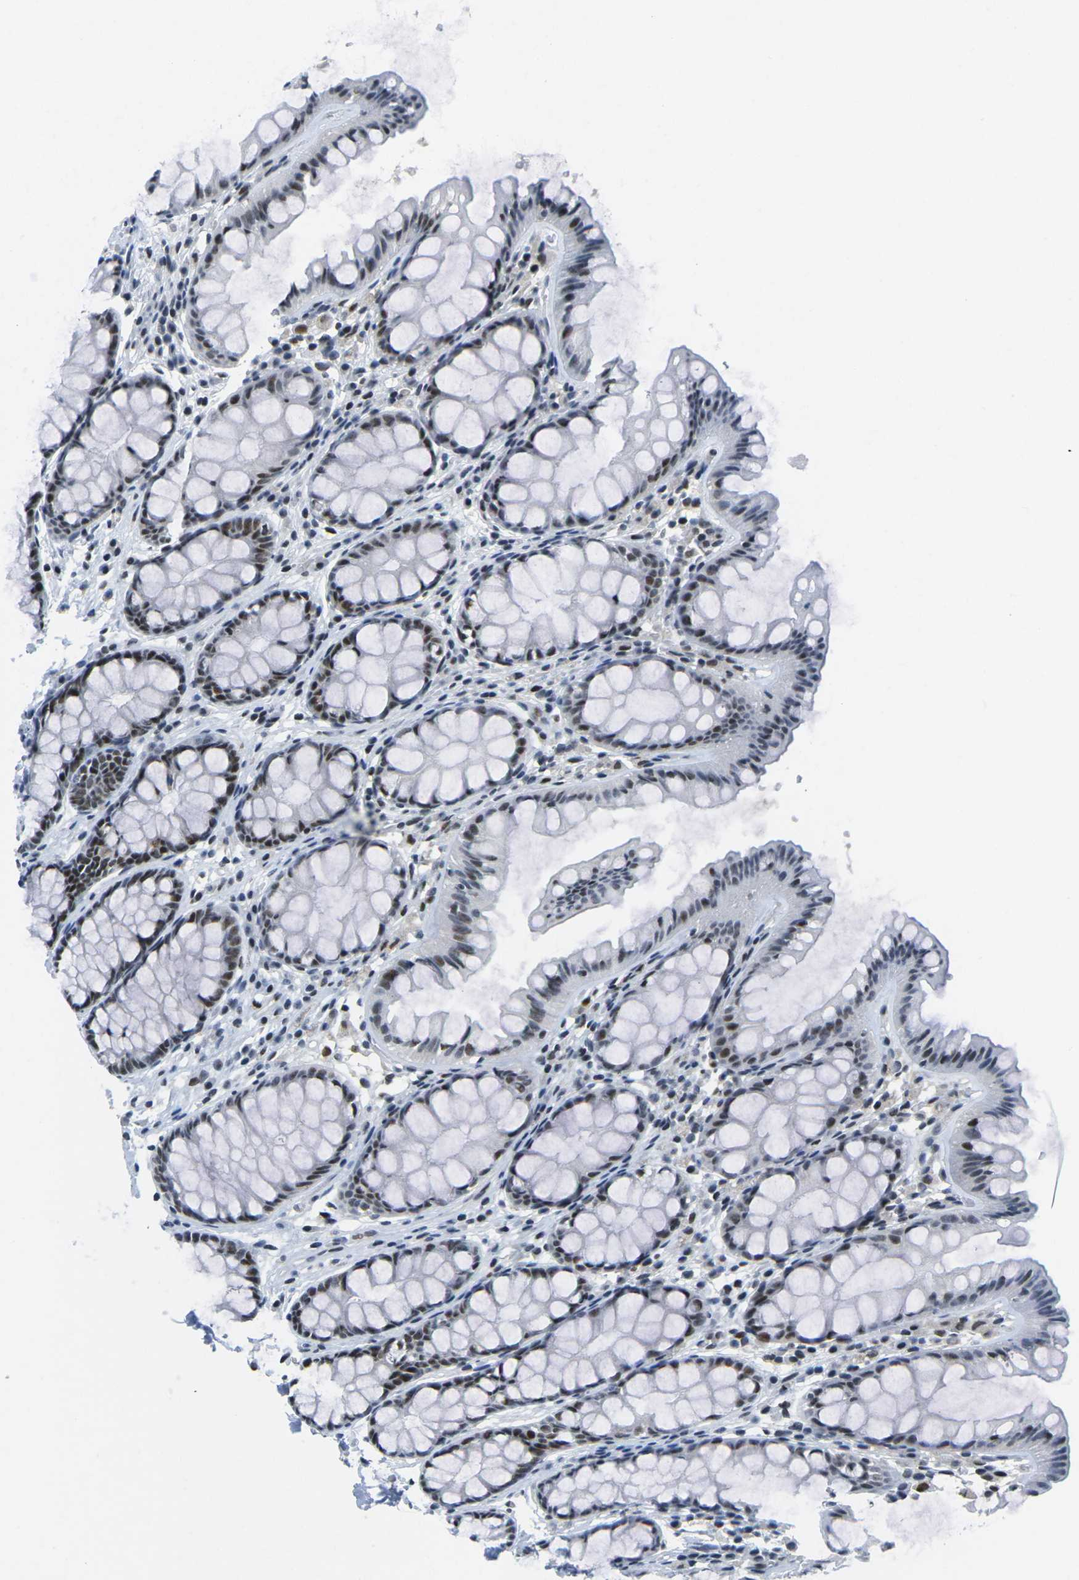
{"staining": {"intensity": "negative", "quantity": "none", "location": "none"}, "tissue": "colon", "cell_type": "Endothelial cells", "image_type": "normal", "snomed": [{"axis": "morphology", "description": "Normal tissue, NOS"}, {"axis": "topography", "description": "Colon"}], "caption": "Immunohistochemistry (IHC) of normal colon shows no expression in endothelial cells.", "gene": "PRPF8", "patient": {"sex": "female", "age": 55}}